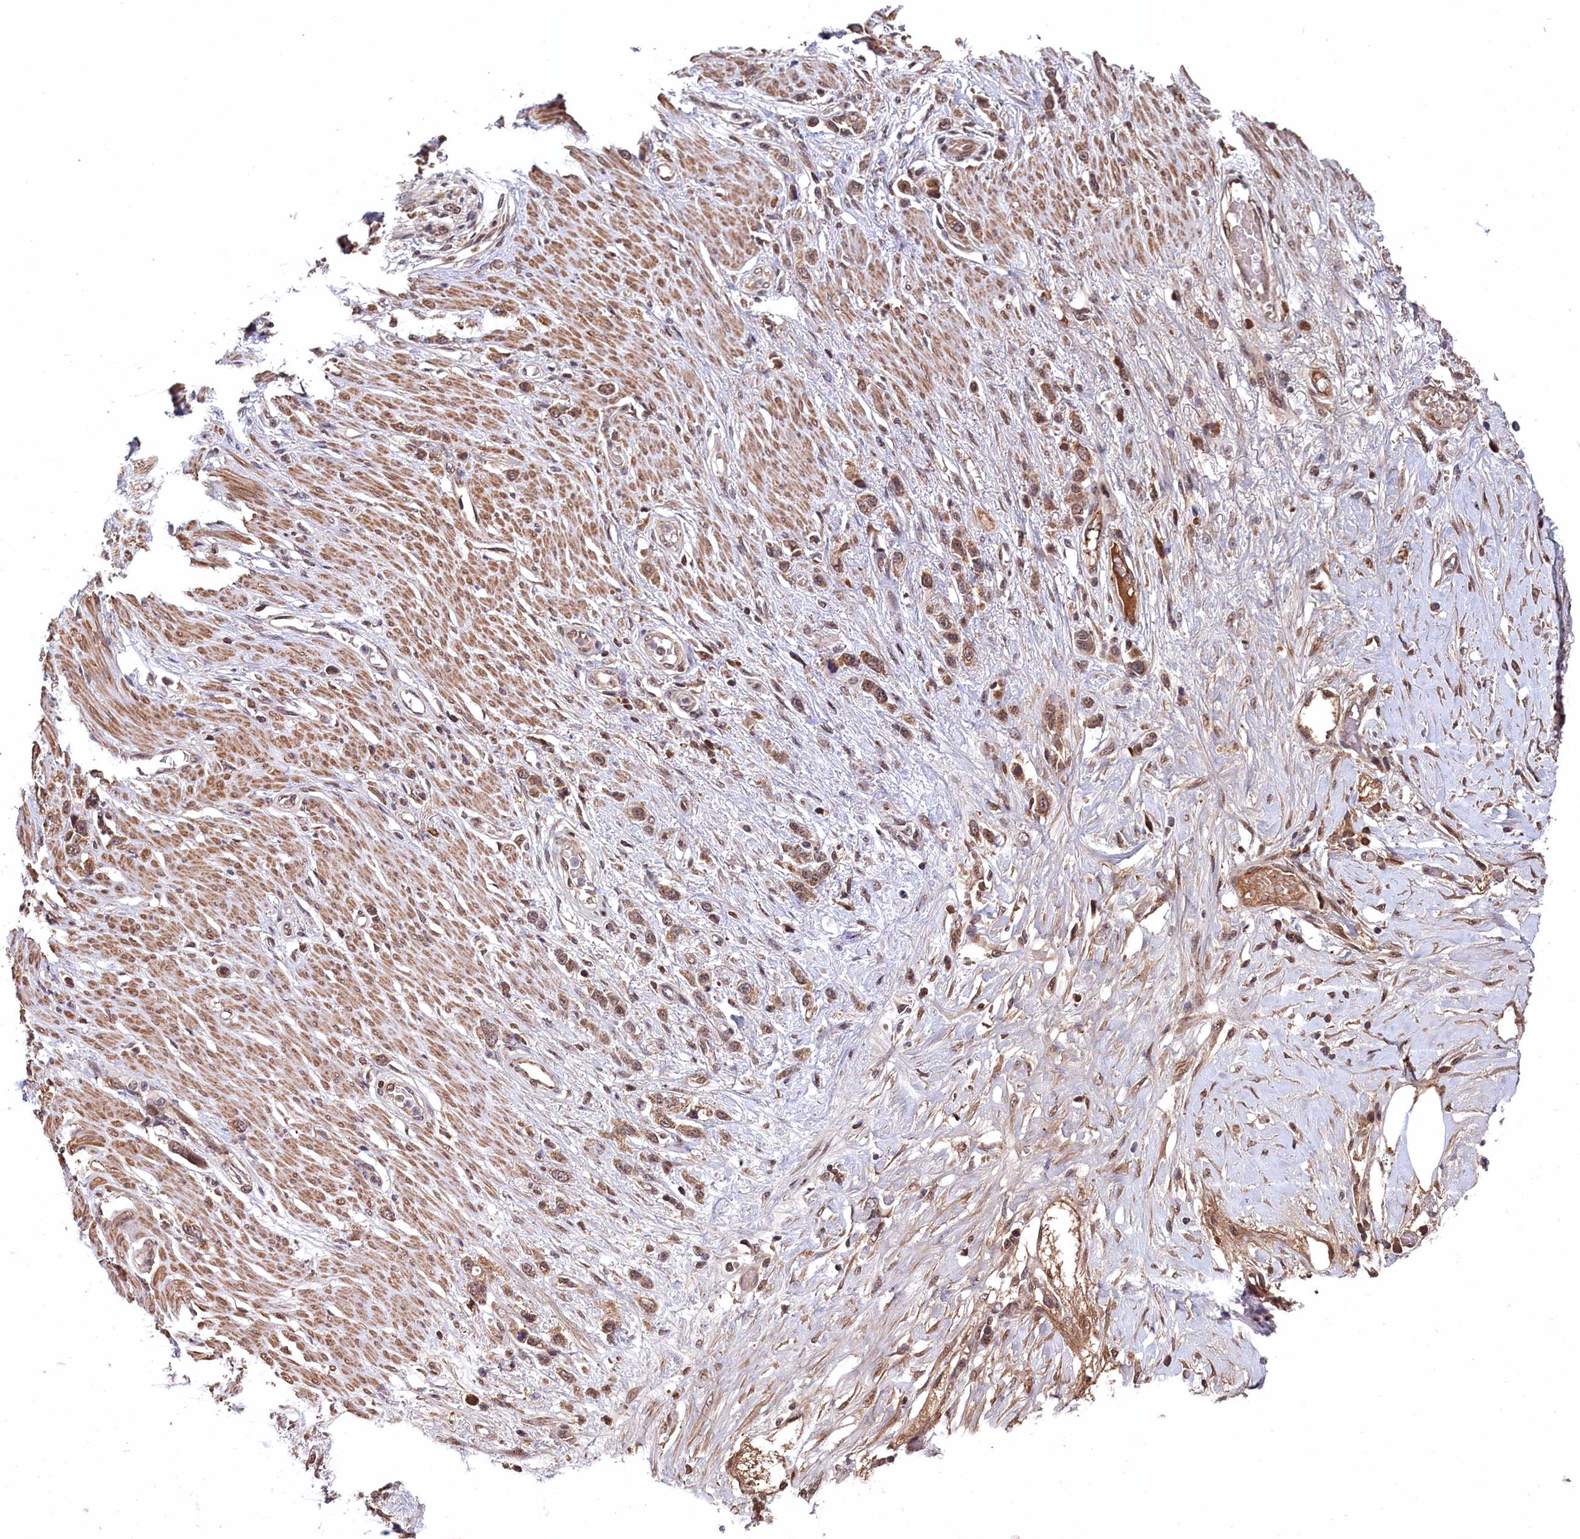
{"staining": {"intensity": "weak", "quantity": ">75%", "location": "cytoplasmic/membranous"}, "tissue": "stomach cancer", "cell_type": "Tumor cells", "image_type": "cancer", "snomed": [{"axis": "morphology", "description": "Adenocarcinoma, NOS"}, {"axis": "morphology", "description": "Adenocarcinoma, High grade"}, {"axis": "topography", "description": "Stomach, upper"}, {"axis": "topography", "description": "Stomach, lower"}], "caption": "IHC of stomach cancer demonstrates low levels of weak cytoplasmic/membranous positivity in approximately >75% of tumor cells.", "gene": "CLPX", "patient": {"sex": "female", "age": 65}}